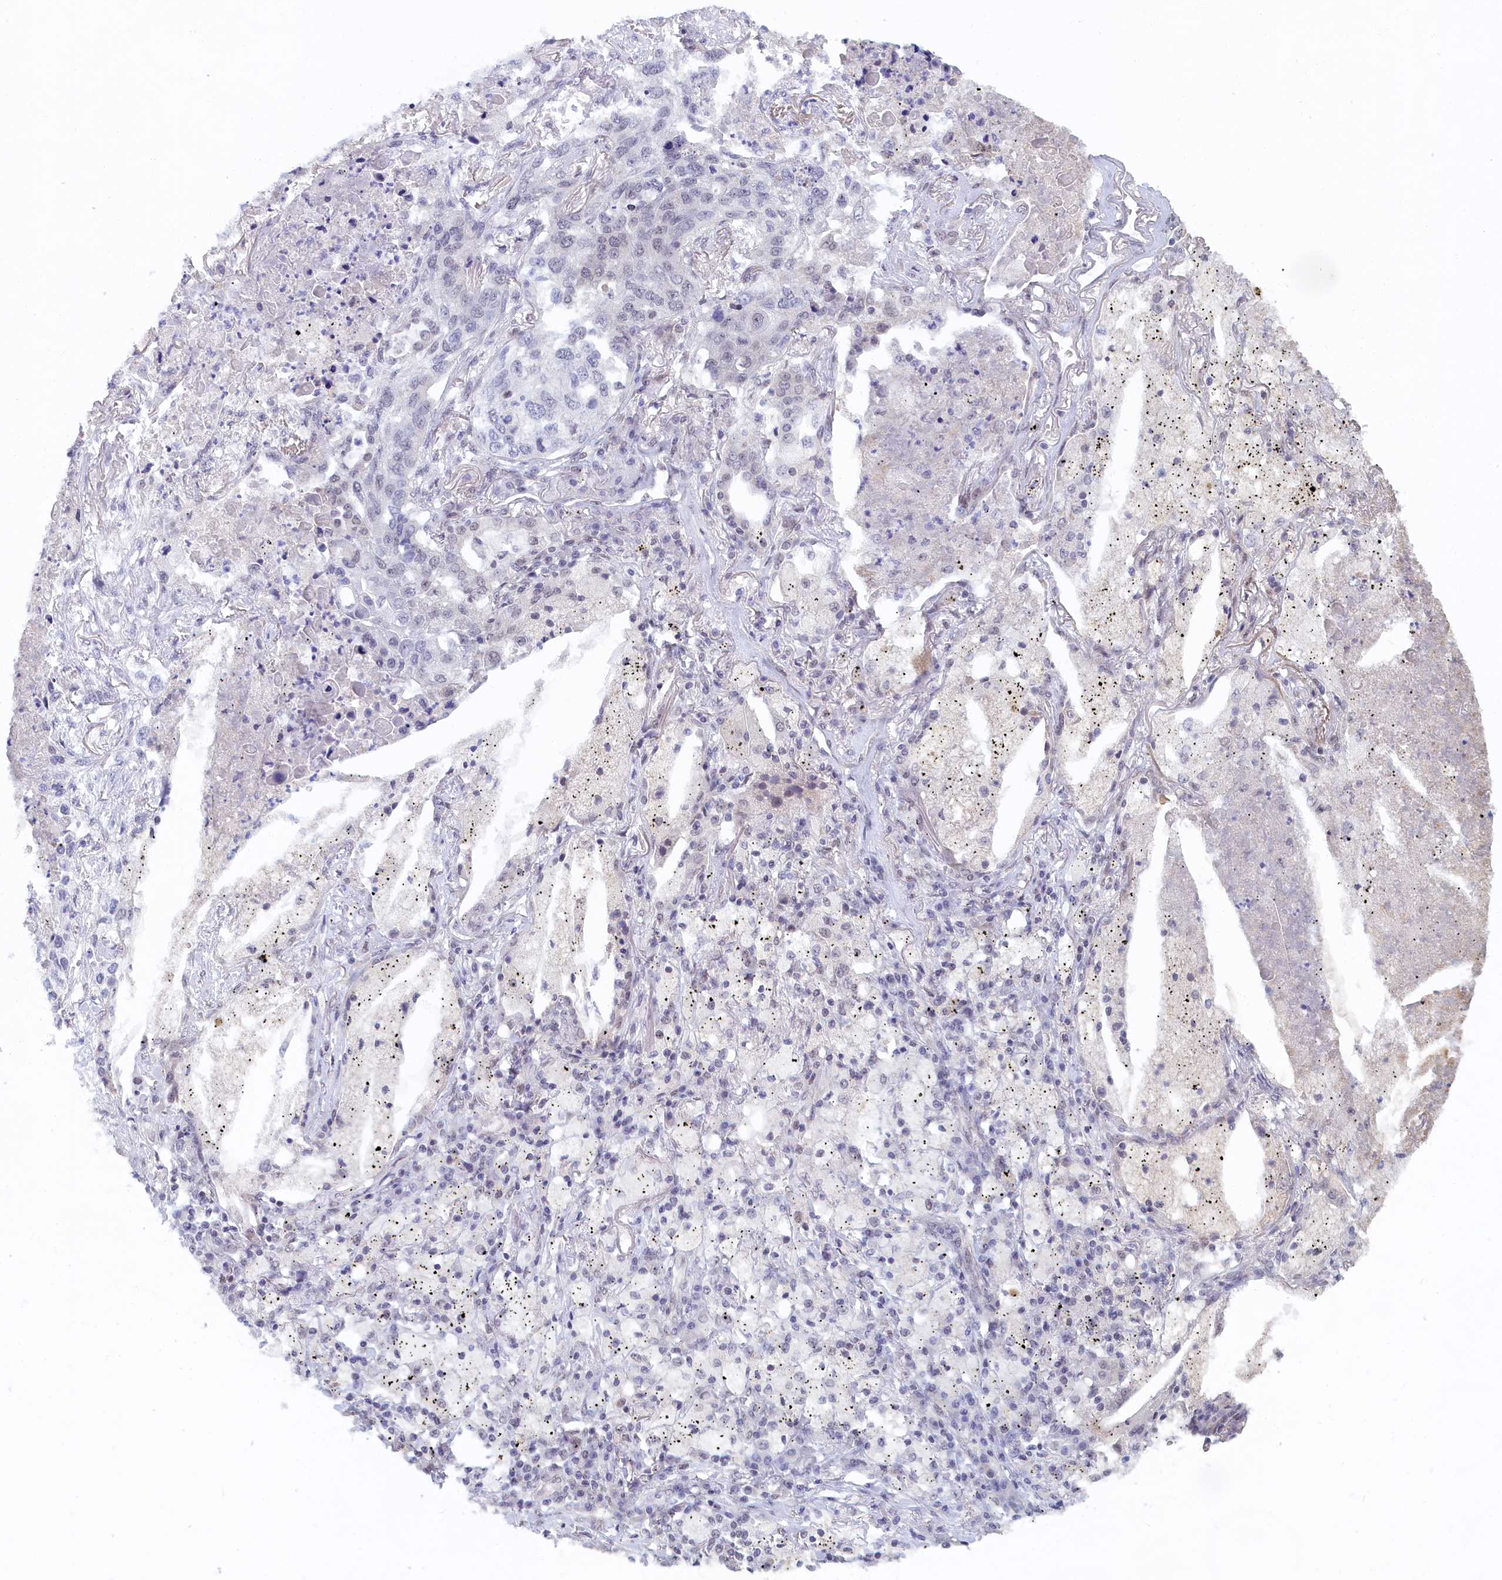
{"staining": {"intensity": "negative", "quantity": "none", "location": "none"}, "tissue": "lung cancer", "cell_type": "Tumor cells", "image_type": "cancer", "snomed": [{"axis": "morphology", "description": "Squamous cell carcinoma, NOS"}, {"axis": "topography", "description": "Lung"}], "caption": "There is no significant positivity in tumor cells of lung cancer.", "gene": "DNAJC17", "patient": {"sex": "female", "age": 63}}